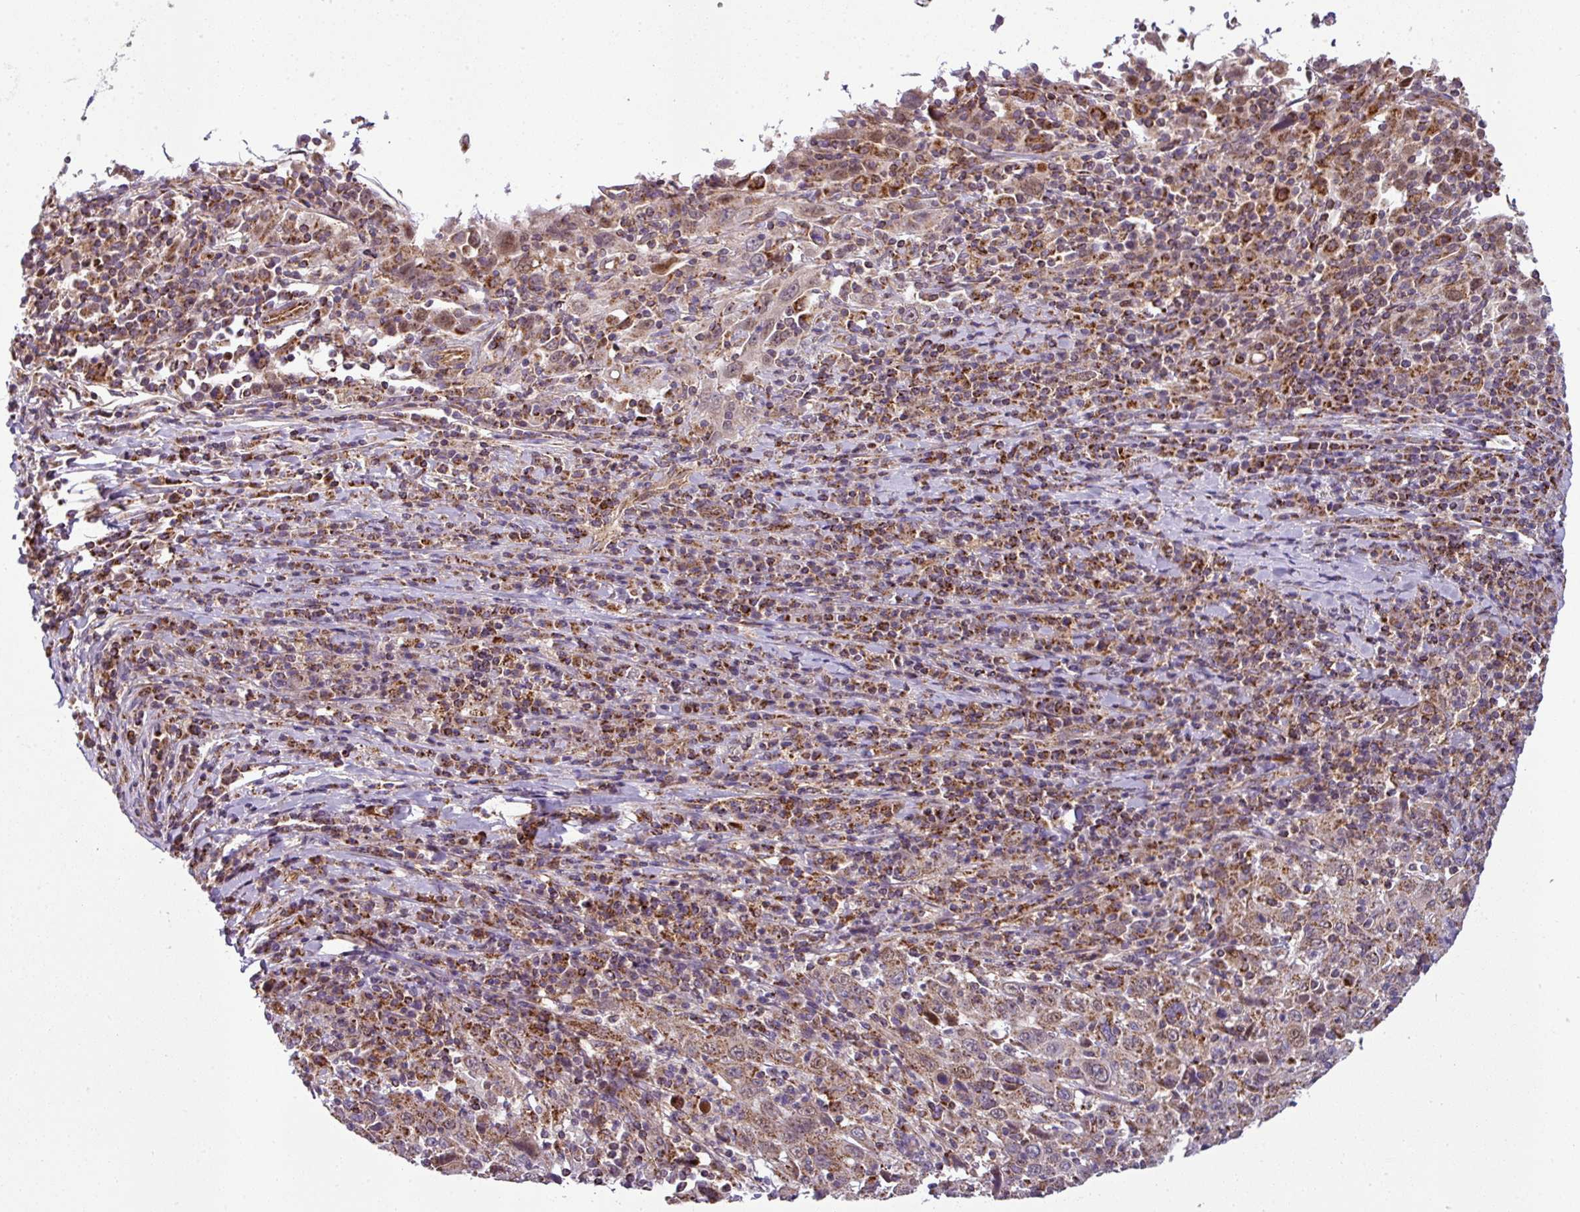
{"staining": {"intensity": "moderate", "quantity": ">75%", "location": "cytoplasmic/membranous"}, "tissue": "cervical cancer", "cell_type": "Tumor cells", "image_type": "cancer", "snomed": [{"axis": "morphology", "description": "Squamous cell carcinoma, NOS"}, {"axis": "topography", "description": "Cervix"}], "caption": "Immunohistochemistry staining of cervical cancer, which displays medium levels of moderate cytoplasmic/membranous staining in approximately >75% of tumor cells indicating moderate cytoplasmic/membranous protein positivity. The staining was performed using DAB (3,3'-diaminobenzidine) (brown) for protein detection and nuclei were counterstained in hematoxylin (blue).", "gene": "PRELID3B", "patient": {"sex": "female", "age": 46}}